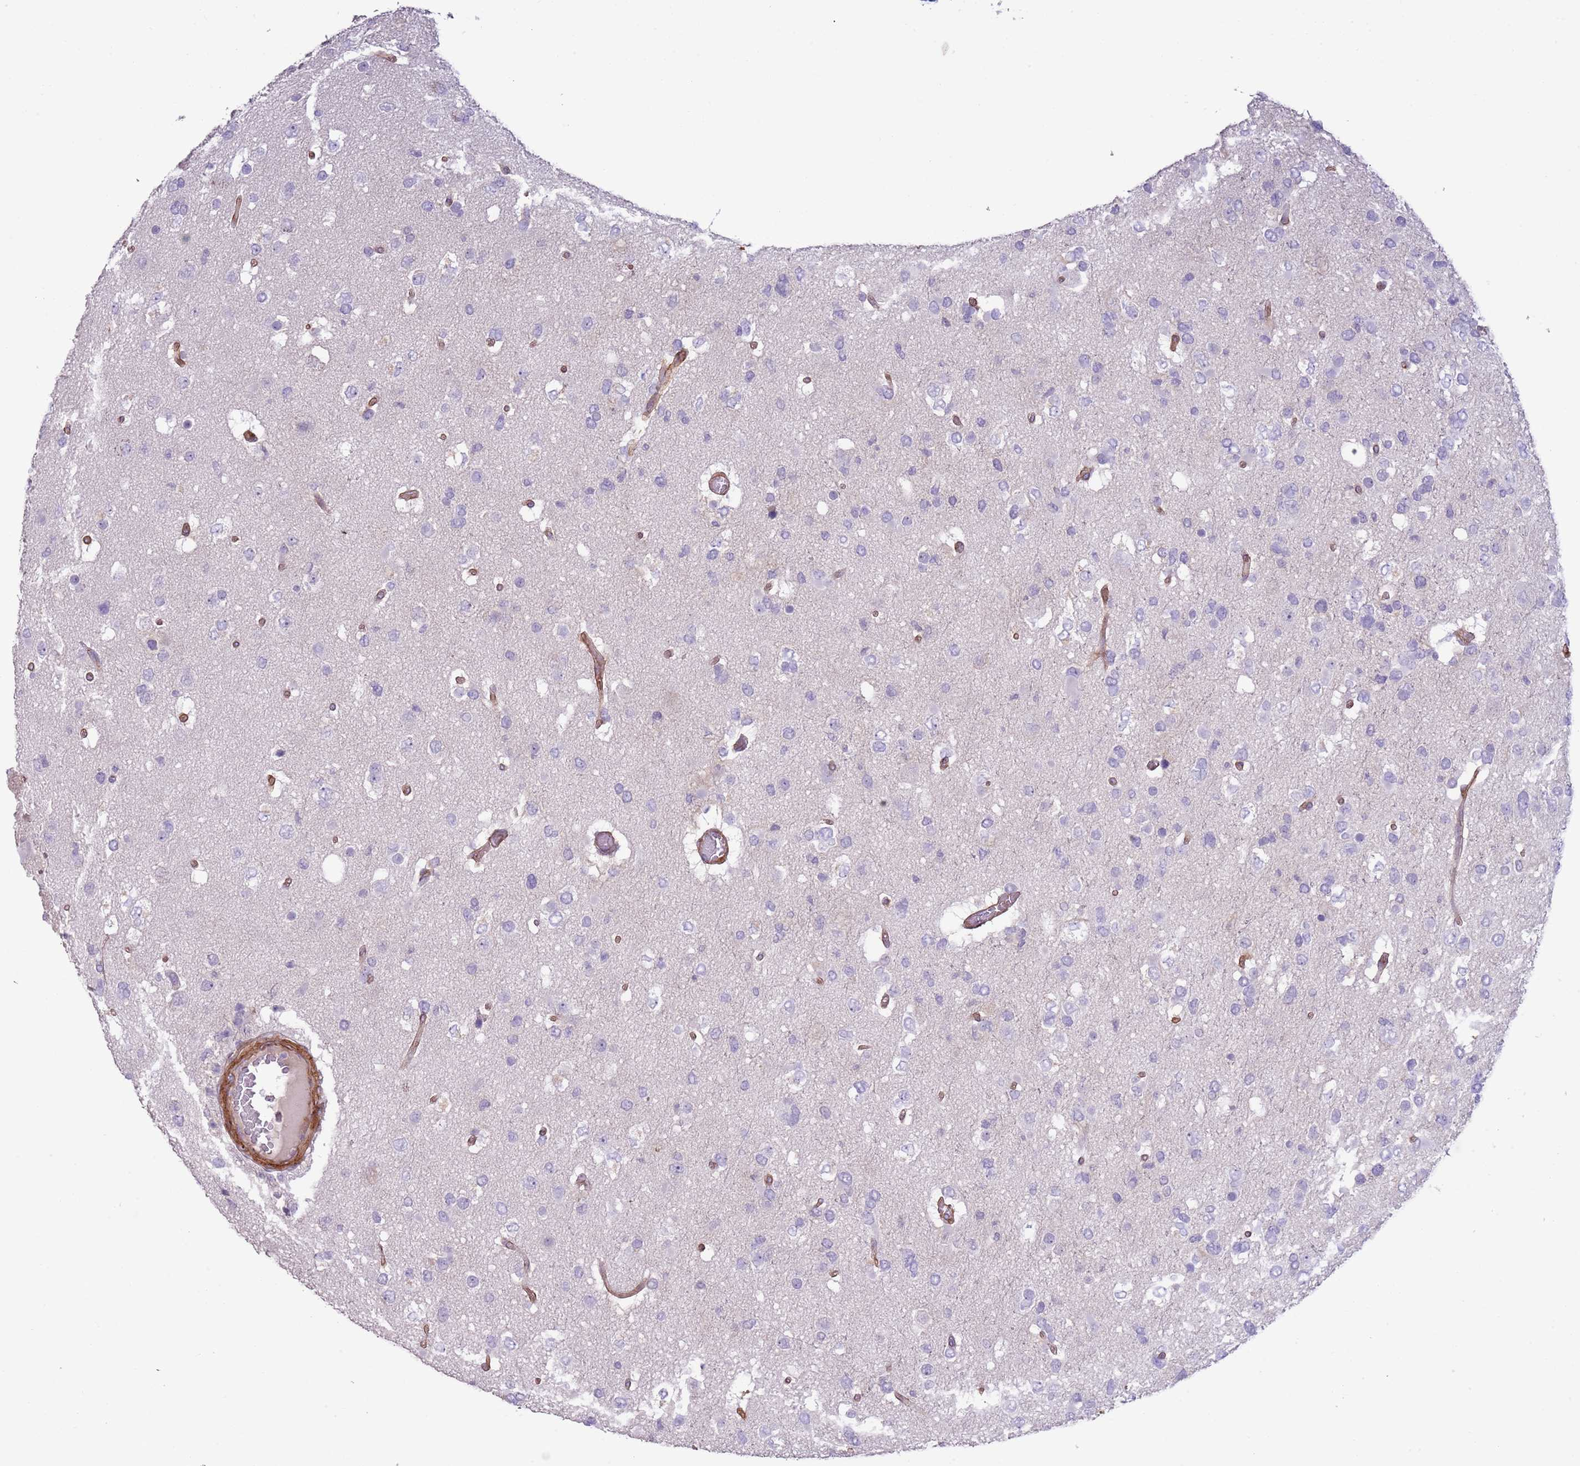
{"staining": {"intensity": "negative", "quantity": "none", "location": "none"}, "tissue": "glioma", "cell_type": "Tumor cells", "image_type": "cancer", "snomed": [{"axis": "morphology", "description": "Glioma, malignant, High grade"}, {"axis": "topography", "description": "Brain"}], "caption": "Immunohistochemistry of high-grade glioma (malignant) displays no staining in tumor cells.", "gene": "TINAGL1", "patient": {"sex": "male", "age": 53}}